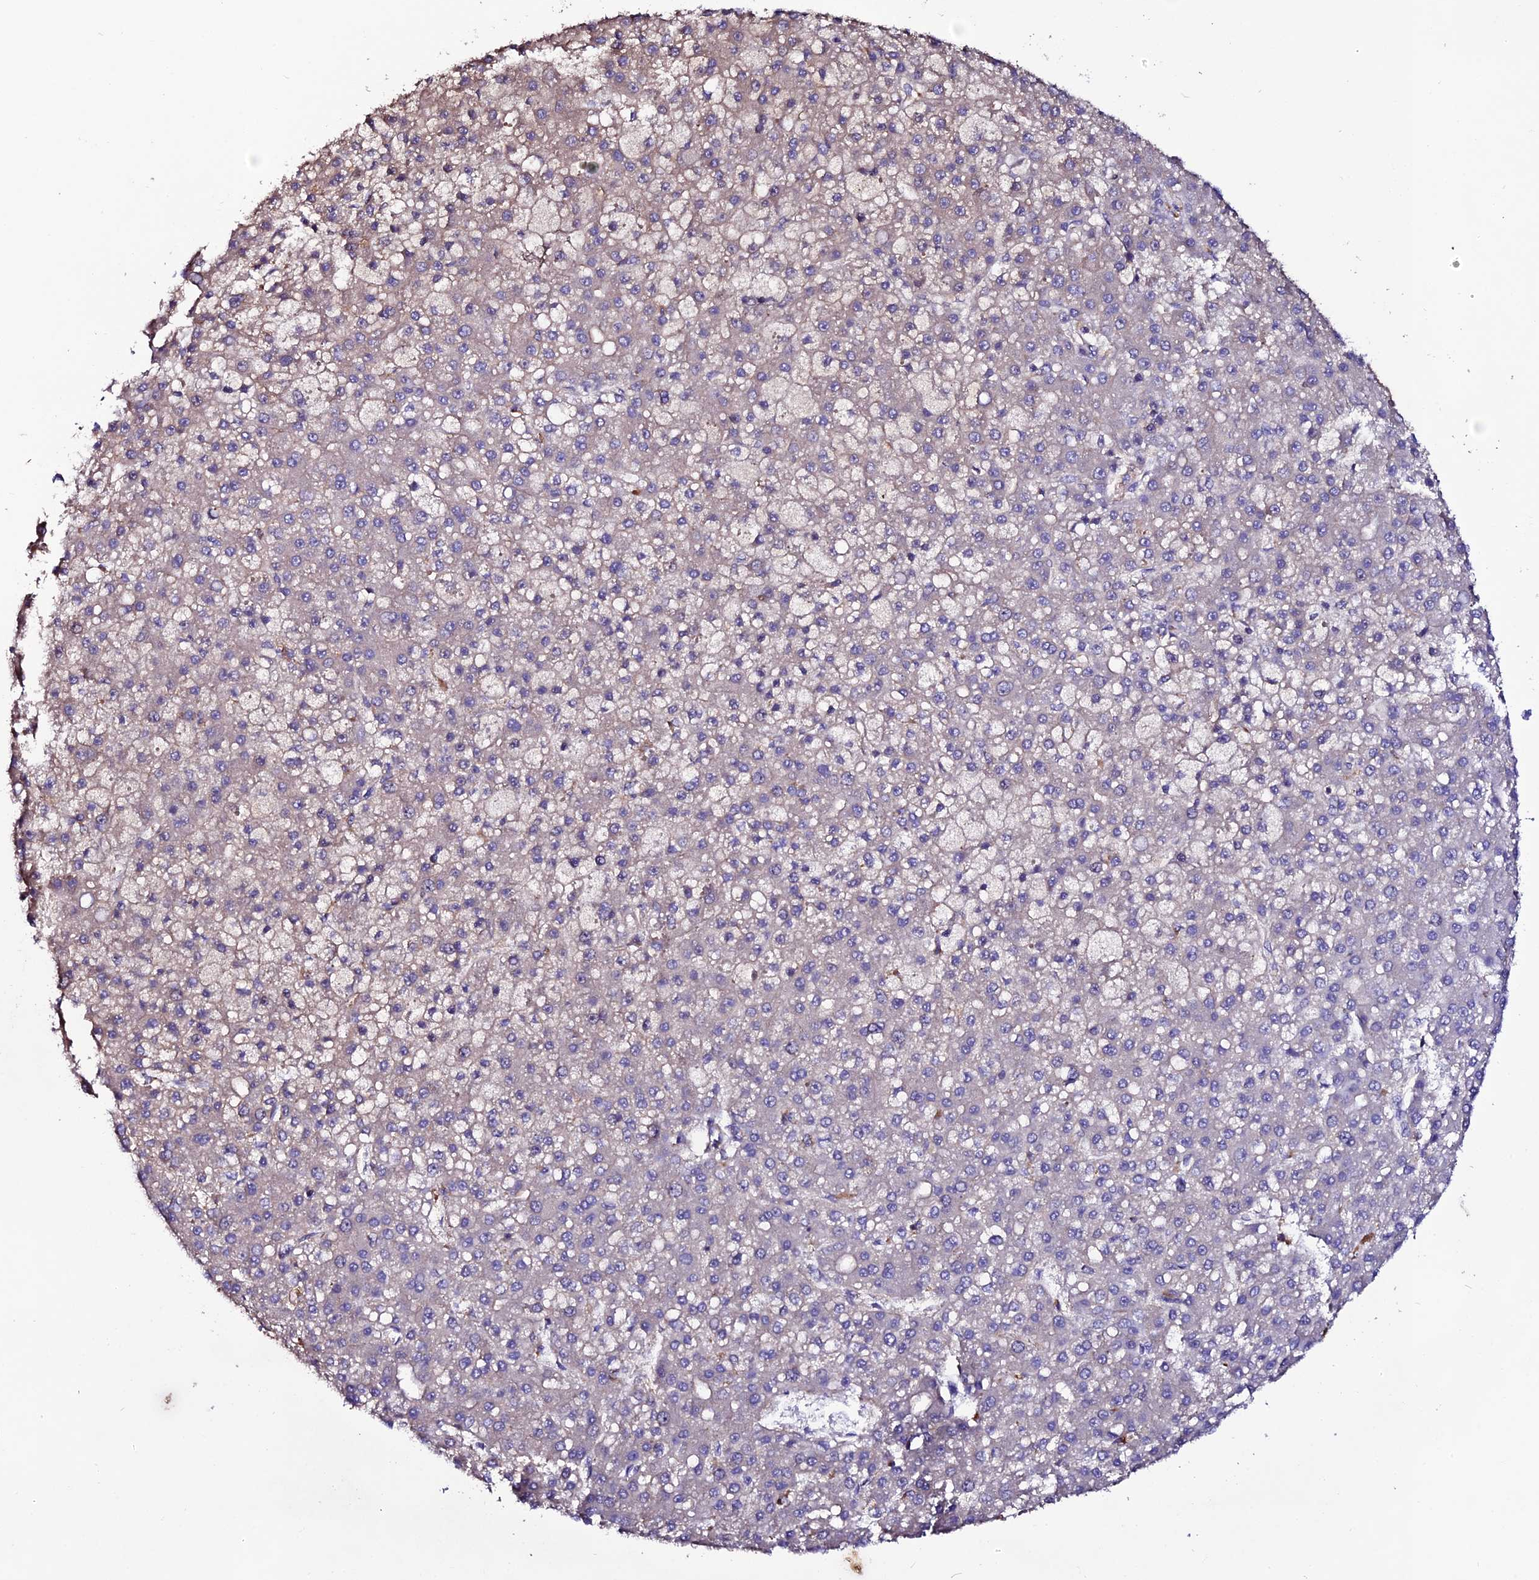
{"staining": {"intensity": "negative", "quantity": "none", "location": "none"}, "tissue": "liver cancer", "cell_type": "Tumor cells", "image_type": "cancer", "snomed": [{"axis": "morphology", "description": "Carcinoma, Hepatocellular, NOS"}, {"axis": "topography", "description": "Liver"}], "caption": "This is an immunohistochemistry photomicrograph of human hepatocellular carcinoma (liver). There is no positivity in tumor cells.", "gene": "USP17L15", "patient": {"sex": "male", "age": 67}}